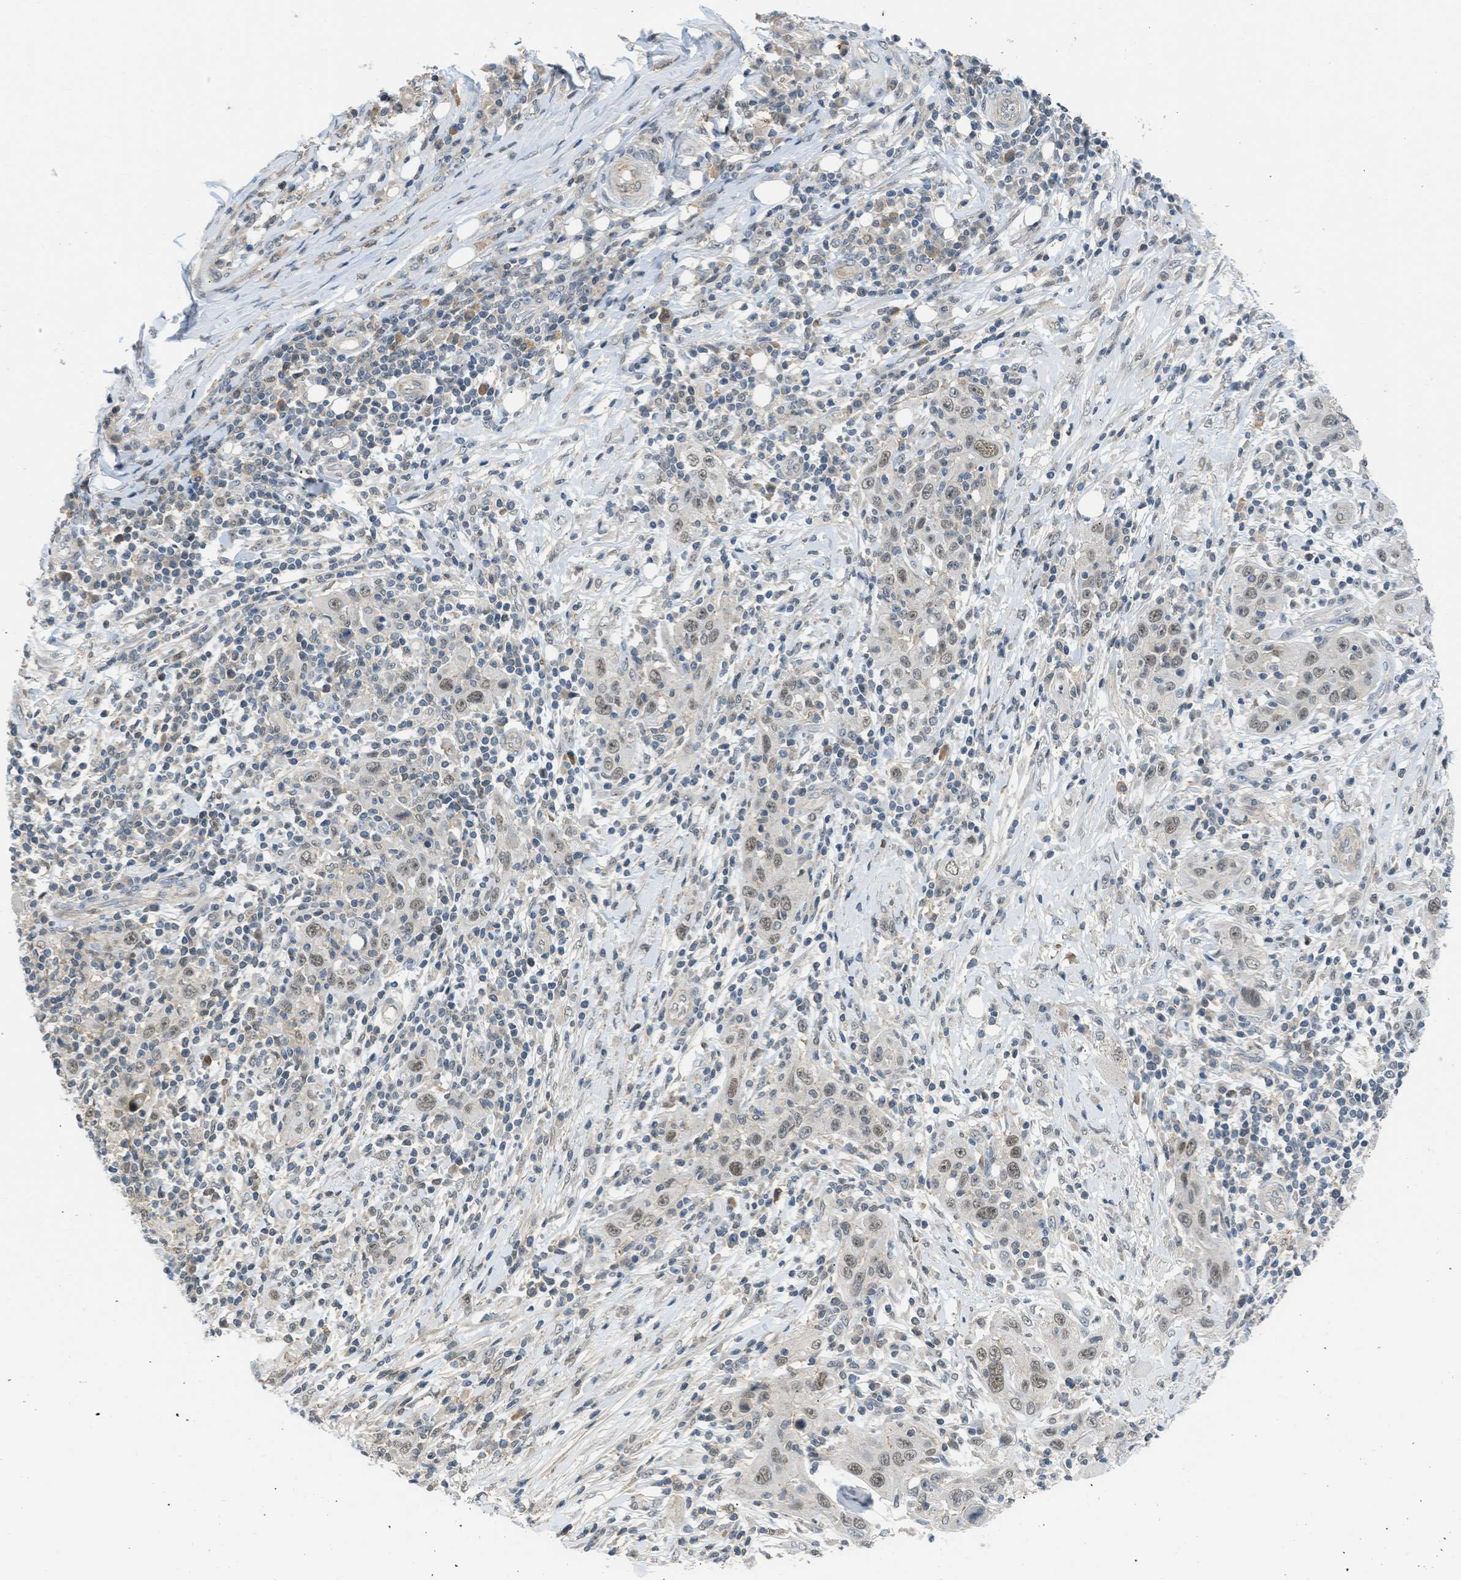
{"staining": {"intensity": "weak", "quantity": "25%-75%", "location": "nuclear"}, "tissue": "skin cancer", "cell_type": "Tumor cells", "image_type": "cancer", "snomed": [{"axis": "morphology", "description": "Squamous cell carcinoma, NOS"}, {"axis": "topography", "description": "Skin"}], "caption": "Squamous cell carcinoma (skin) stained for a protein demonstrates weak nuclear positivity in tumor cells. Immunohistochemistry (ihc) stains the protein in brown and the nuclei are stained blue.", "gene": "TTBK2", "patient": {"sex": "female", "age": 88}}